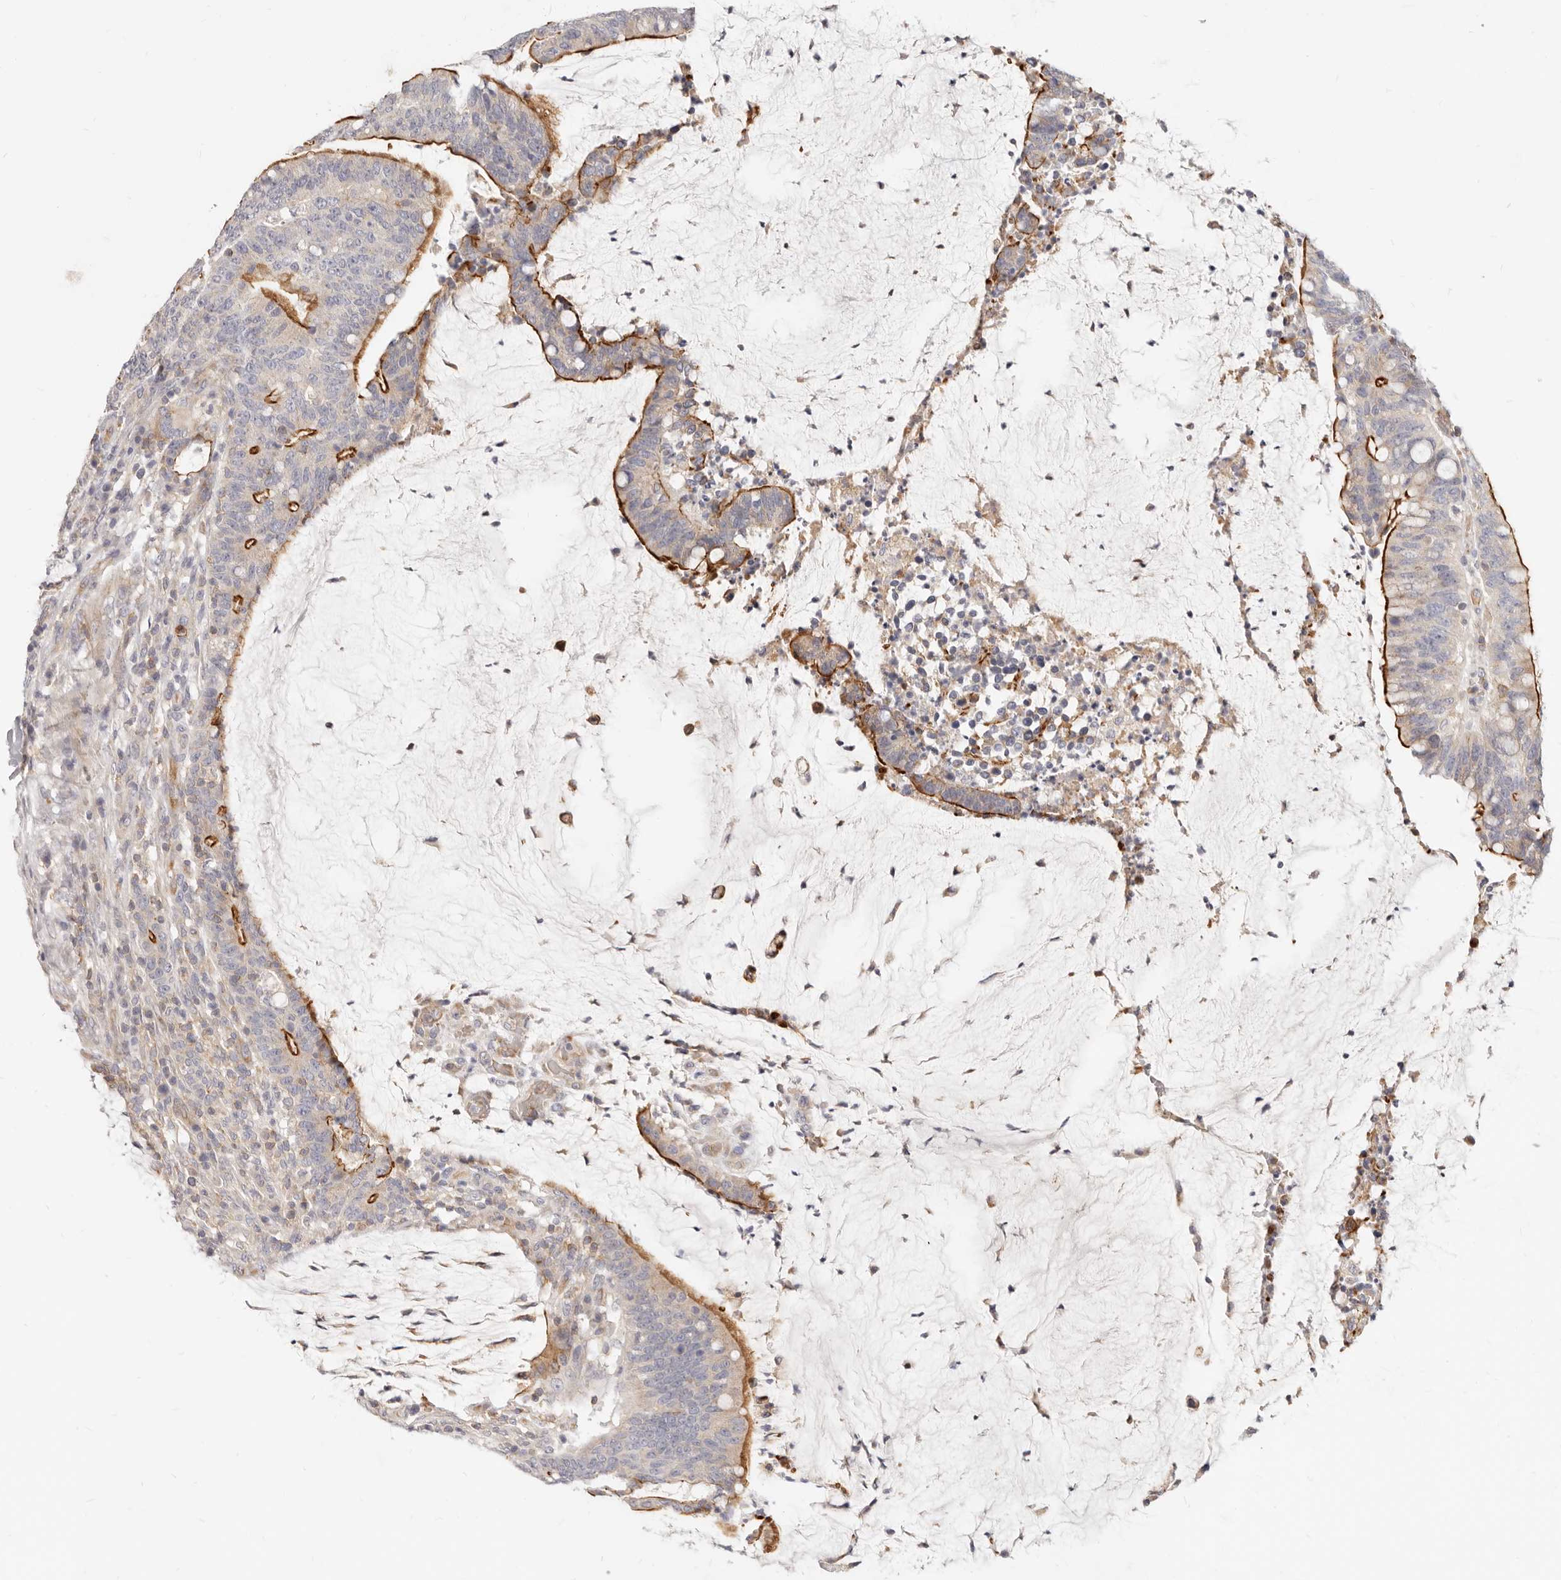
{"staining": {"intensity": "strong", "quantity": "25%-75%", "location": "cytoplasmic/membranous"}, "tissue": "colorectal cancer", "cell_type": "Tumor cells", "image_type": "cancer", "snomed": [{"axis": "morphology", "description": "Adenocarcinoma, NOS"}, {"axis": "topography", "description": "Colon"}], "caption": "This photomicrograph shows immunohistochemistry staining of human colorectal cancer (adenocarcinoma), with high strong cytoplasmic/membranous expression in about 25%-75% of tumor cells.", "gene": "LTB4R2", "patient": {"sex": "female", "age": 66}}